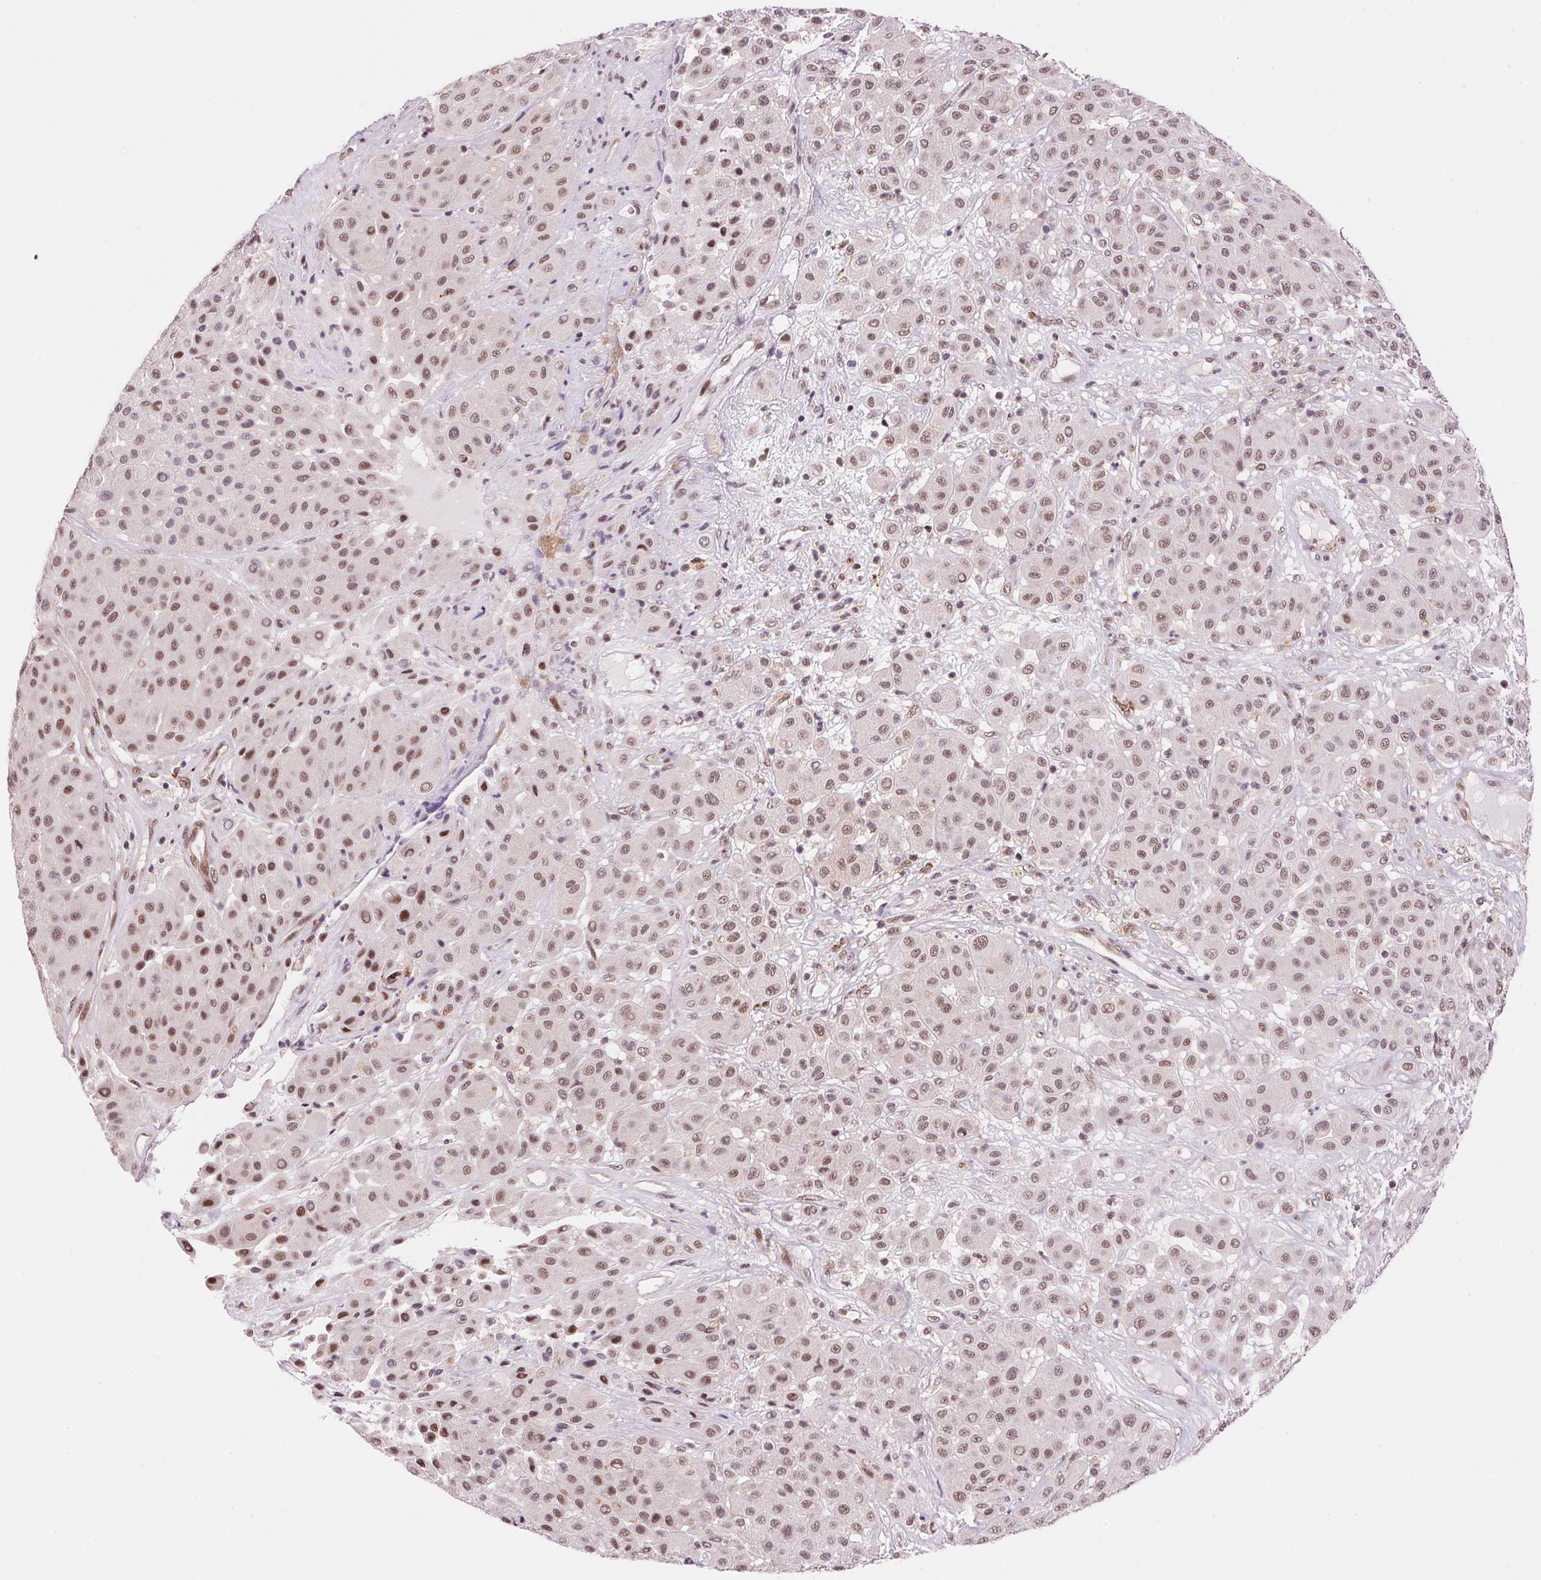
{"staining": {"intensity": "weak", "quantity": ">75%", "location": "nuclear"}, "tissue": "melanoma", "cell_type": "Tumor cells", "image_type": "cancer", "snomed": [{"axis": "morphology", "description": "Malignant melanoma, Metastatic site"}, {"axis": "topography", "description": "Smooth muscle"}], "caption": "Protein staining reveals weak nuclear positivity in approximately >75% of tumor cells in melanoma.", "gene": "HNRNPDL", "patient": {"sex": "male", "age": 41}}